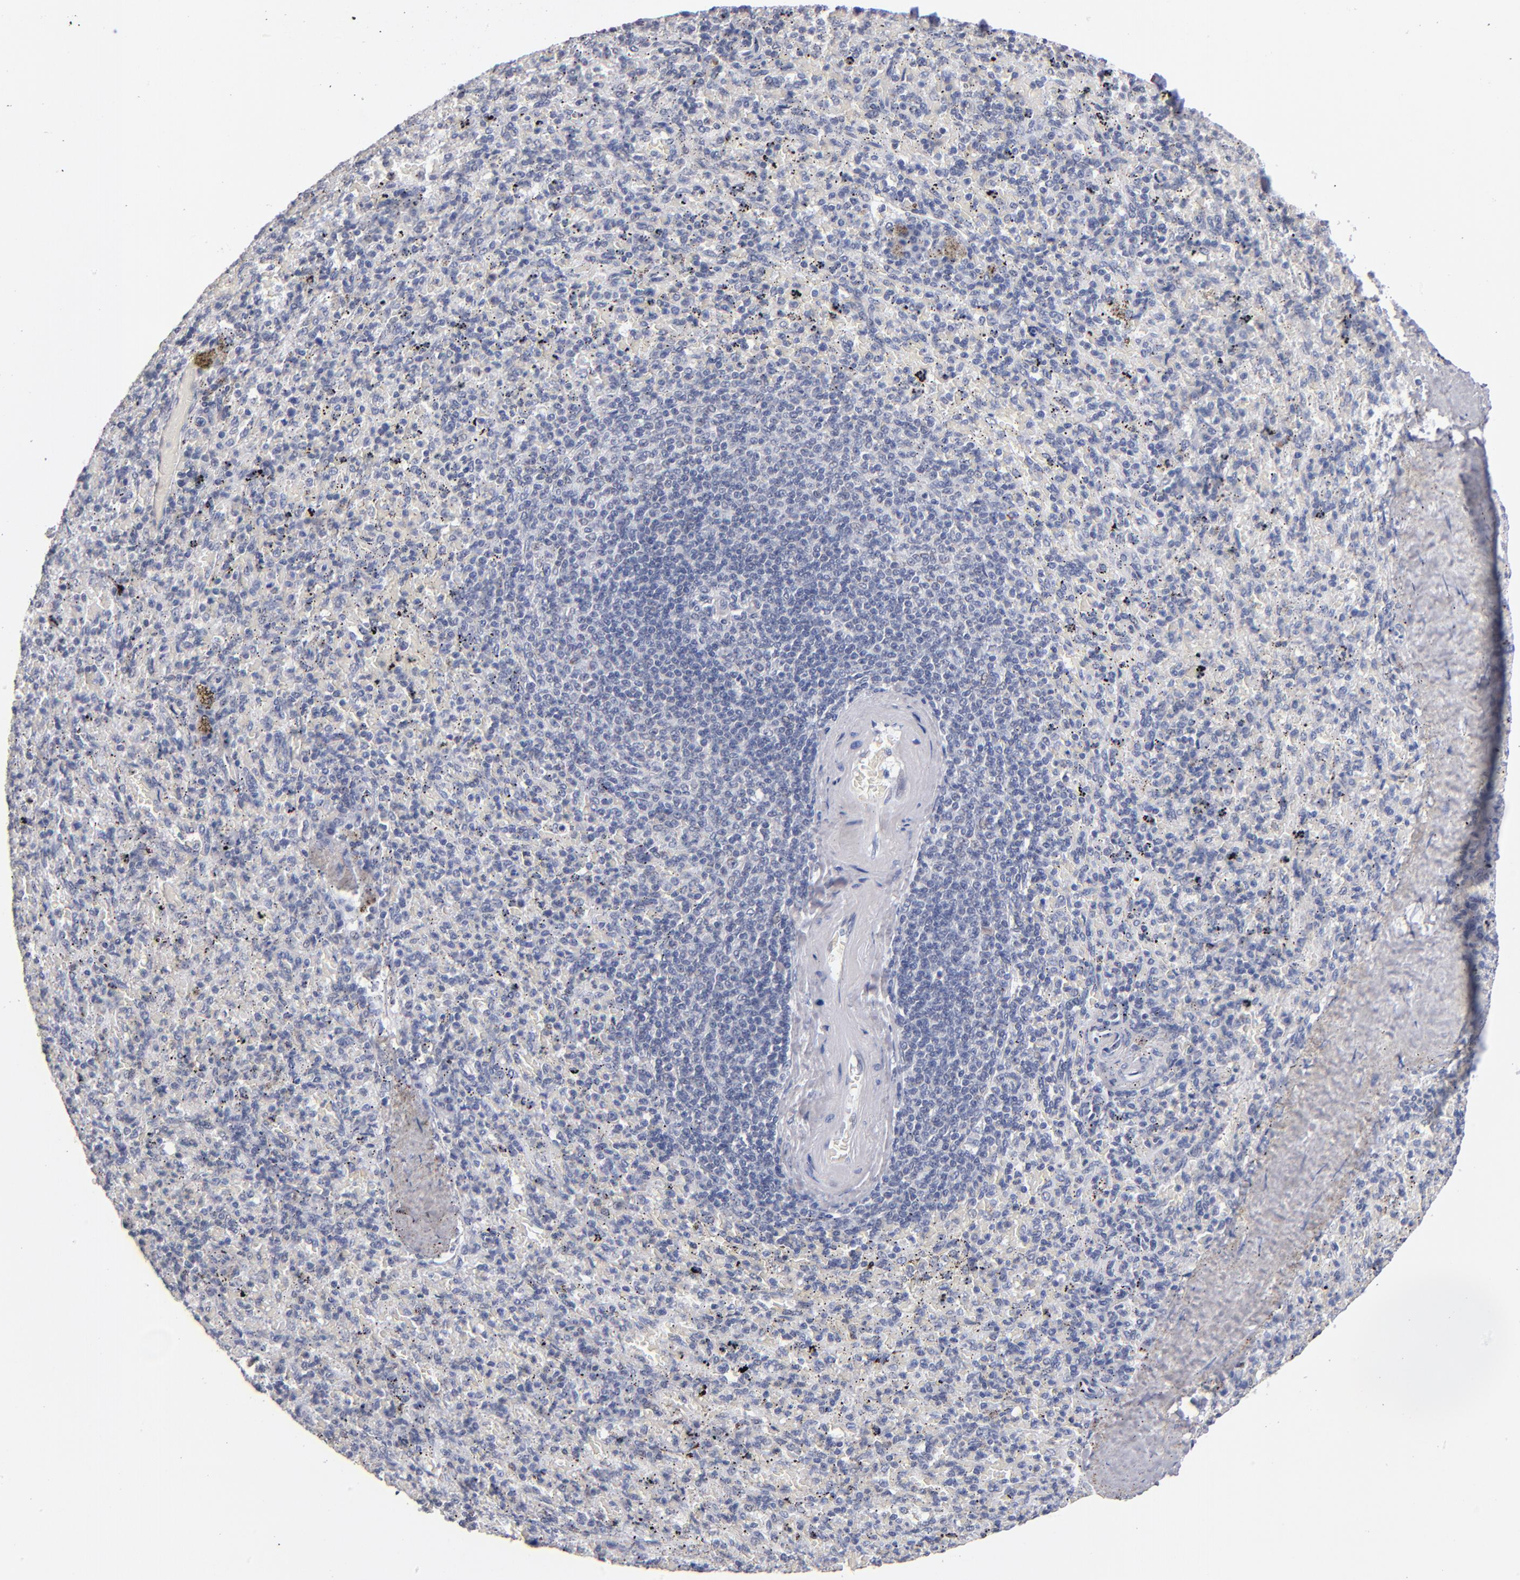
{"staining": {"intensity": "strong", "quantity": ">75%", "location": "nuclear"}, "tissue": "spleen", "cell_type": "Cells in red pulp", "image_type": "normal", "snomed": [{"axis": "morphology", "description": "Normal tissue, NOS"}, {"axis": "topography", "description": "Spleen"}], "caption": "Spleen stained with a brown dye demonstrates strong nuclear positive staining in approximately >75% of cells in red pulp.", "gene": "MN1", "patient": {"sex": "female", "age": 43}}